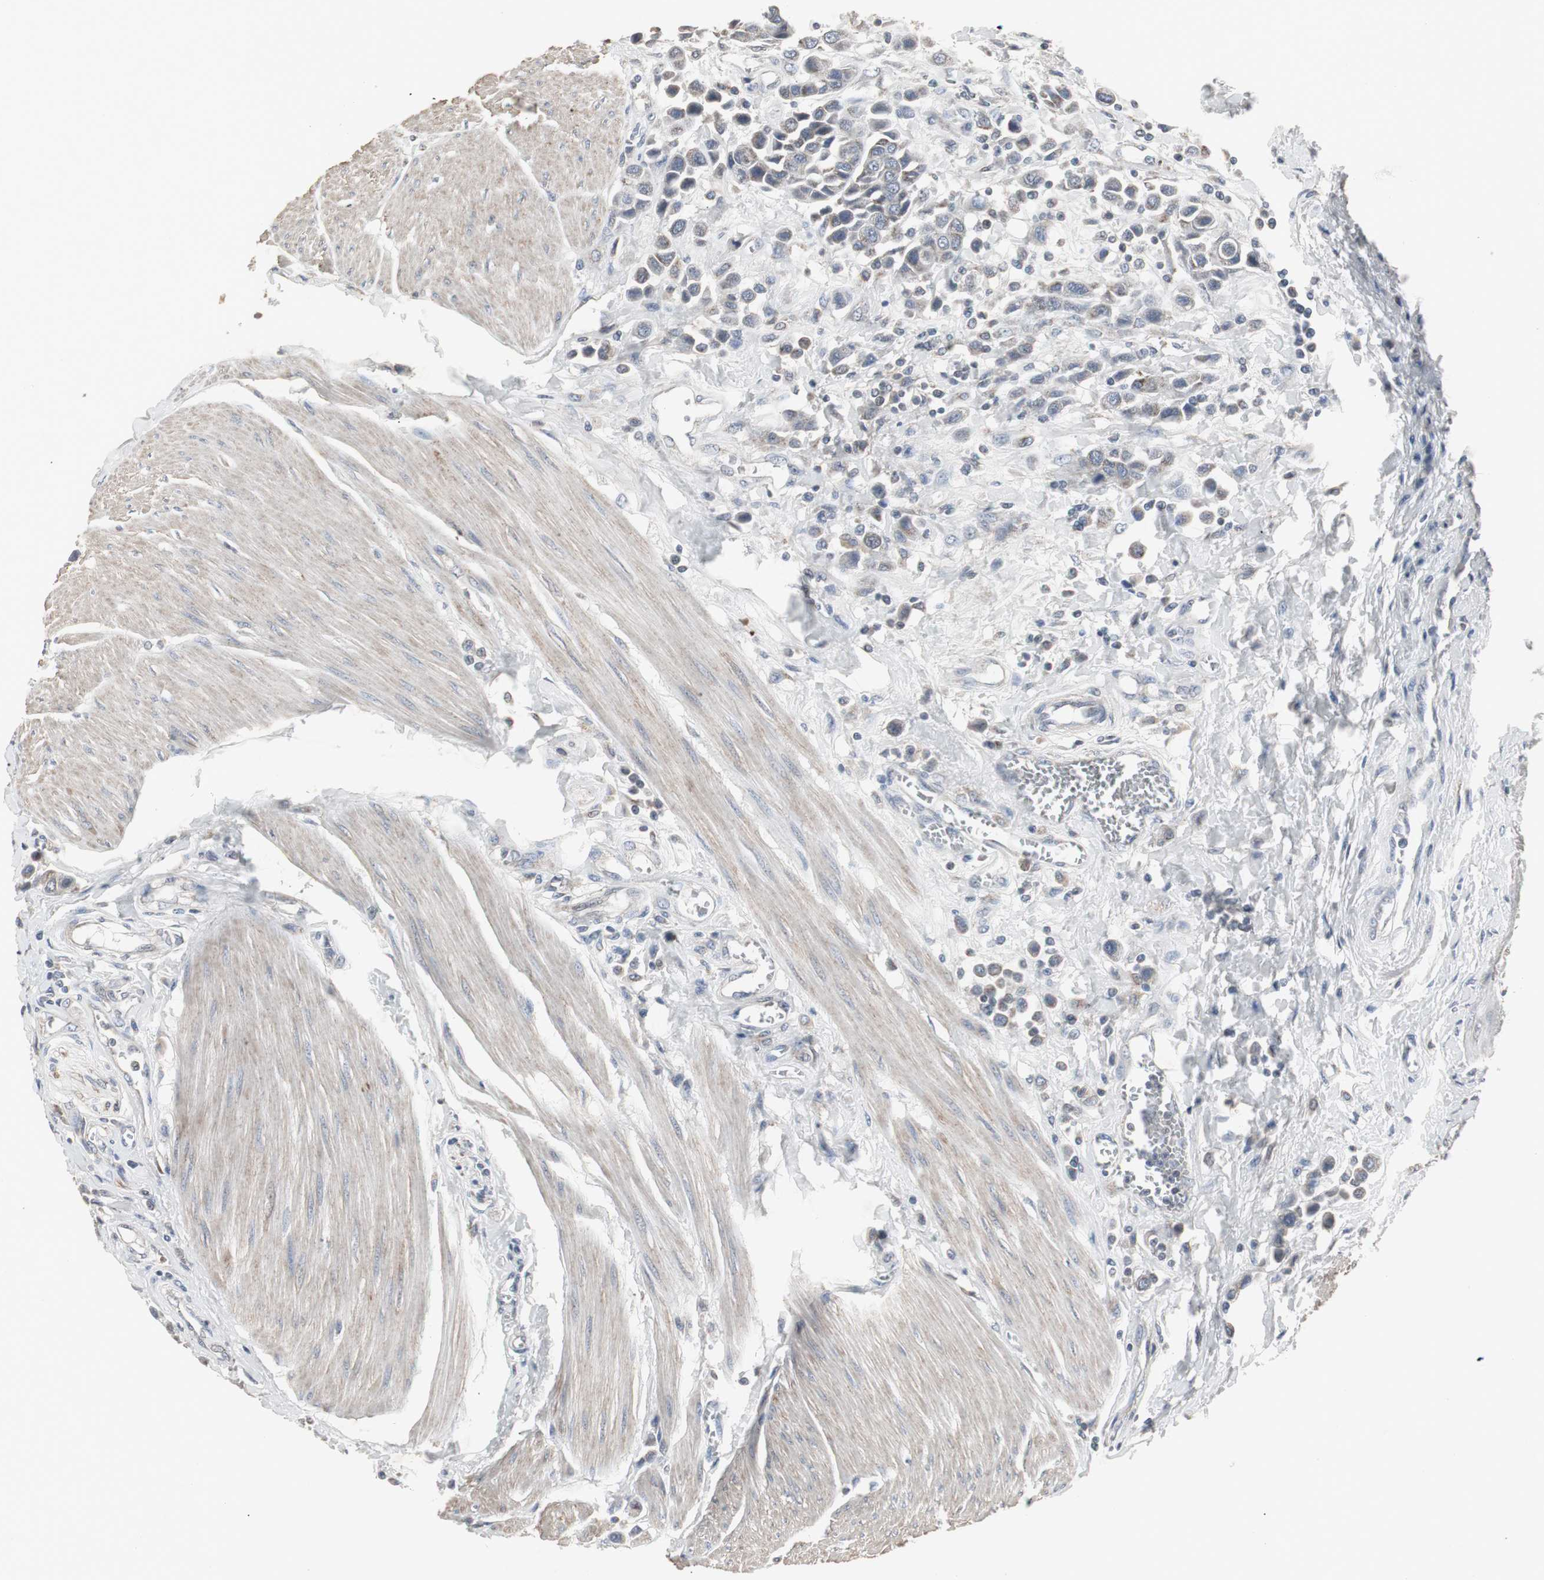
{"staining": {"intensity": "weak", "quantity": "25%-75%", "location": "cytoplasmic/membranous"}, "tissue": "urothelial cancer", "cell_type": "Tumor cells", "image_type": "cancer", "snomed": [{"axis": "morphology", "description": "Urothelial carcinoma, High grade"}, {"axis": "topography", "description": "Urinary bladder"}], "caption": "High-grade urothelial carcinoma stained for a protein (brown) reveals weak cytoplasmic/membranous positive expression in about 25%-75% of tumor cells.", "gene": "ACAA1", "patient": {"sex": "male", "age": 50}}